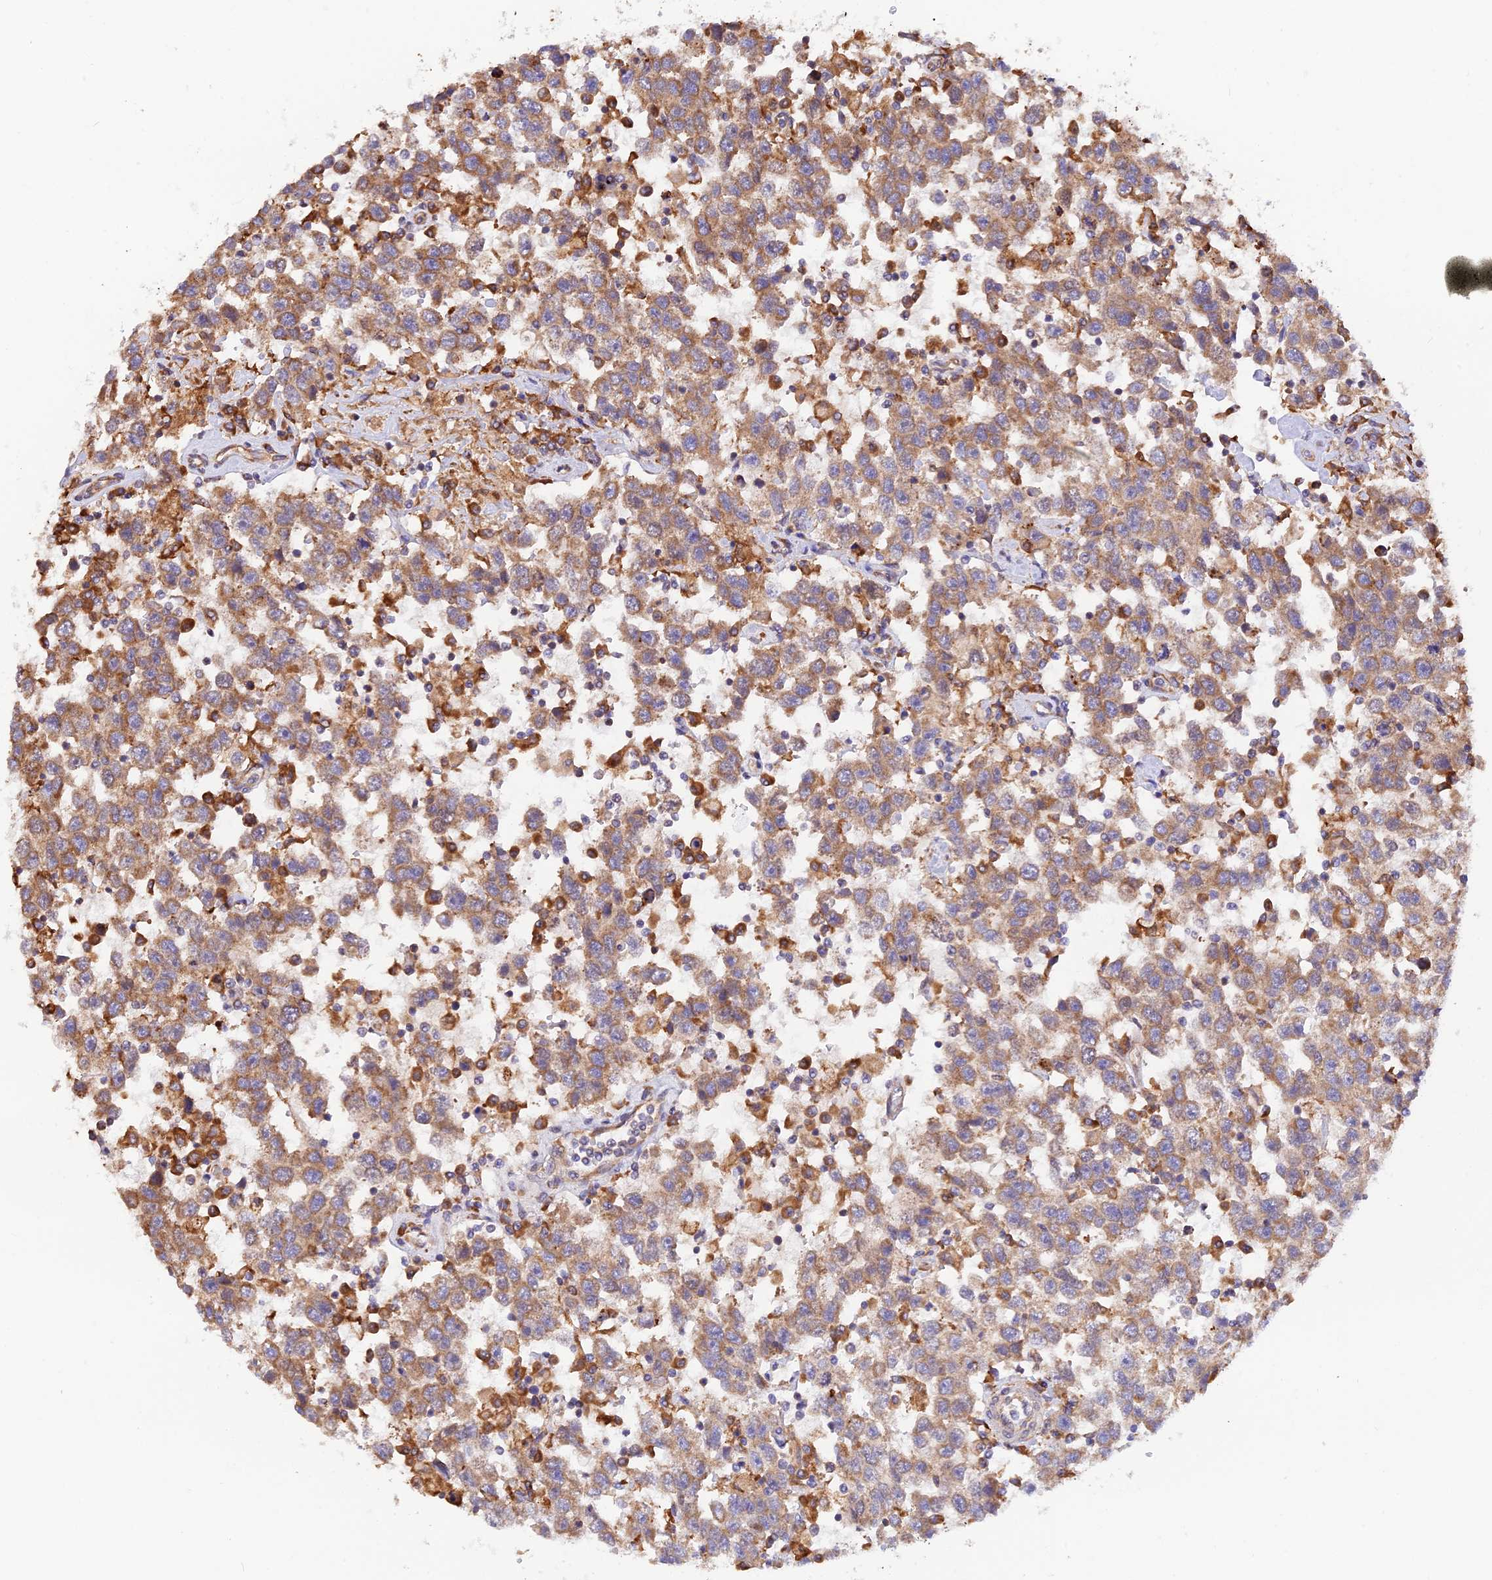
{"staining": {"intensity": "moderate", "quantity": ">75%", "location": "cytoplasmic/membranous"}, "tissue": "testis cancer", "cell_type": "Tumor cells", "image_type": "cancer", "snomed": [{"axis": "morphology", "description": "Seminoma, NOS"}, {"axis": "topography", "description": "Testis"}], "caption": "Immunohistochemistry (DAB (3,3'-diaminobenzidine)) staining of seminoma (testis) displays moderate cytoplasmic/membranous protein positivity in about >75% of tumor cells.", "gene": "RPL5", "patient": {"sex": "male", "age": 41}}